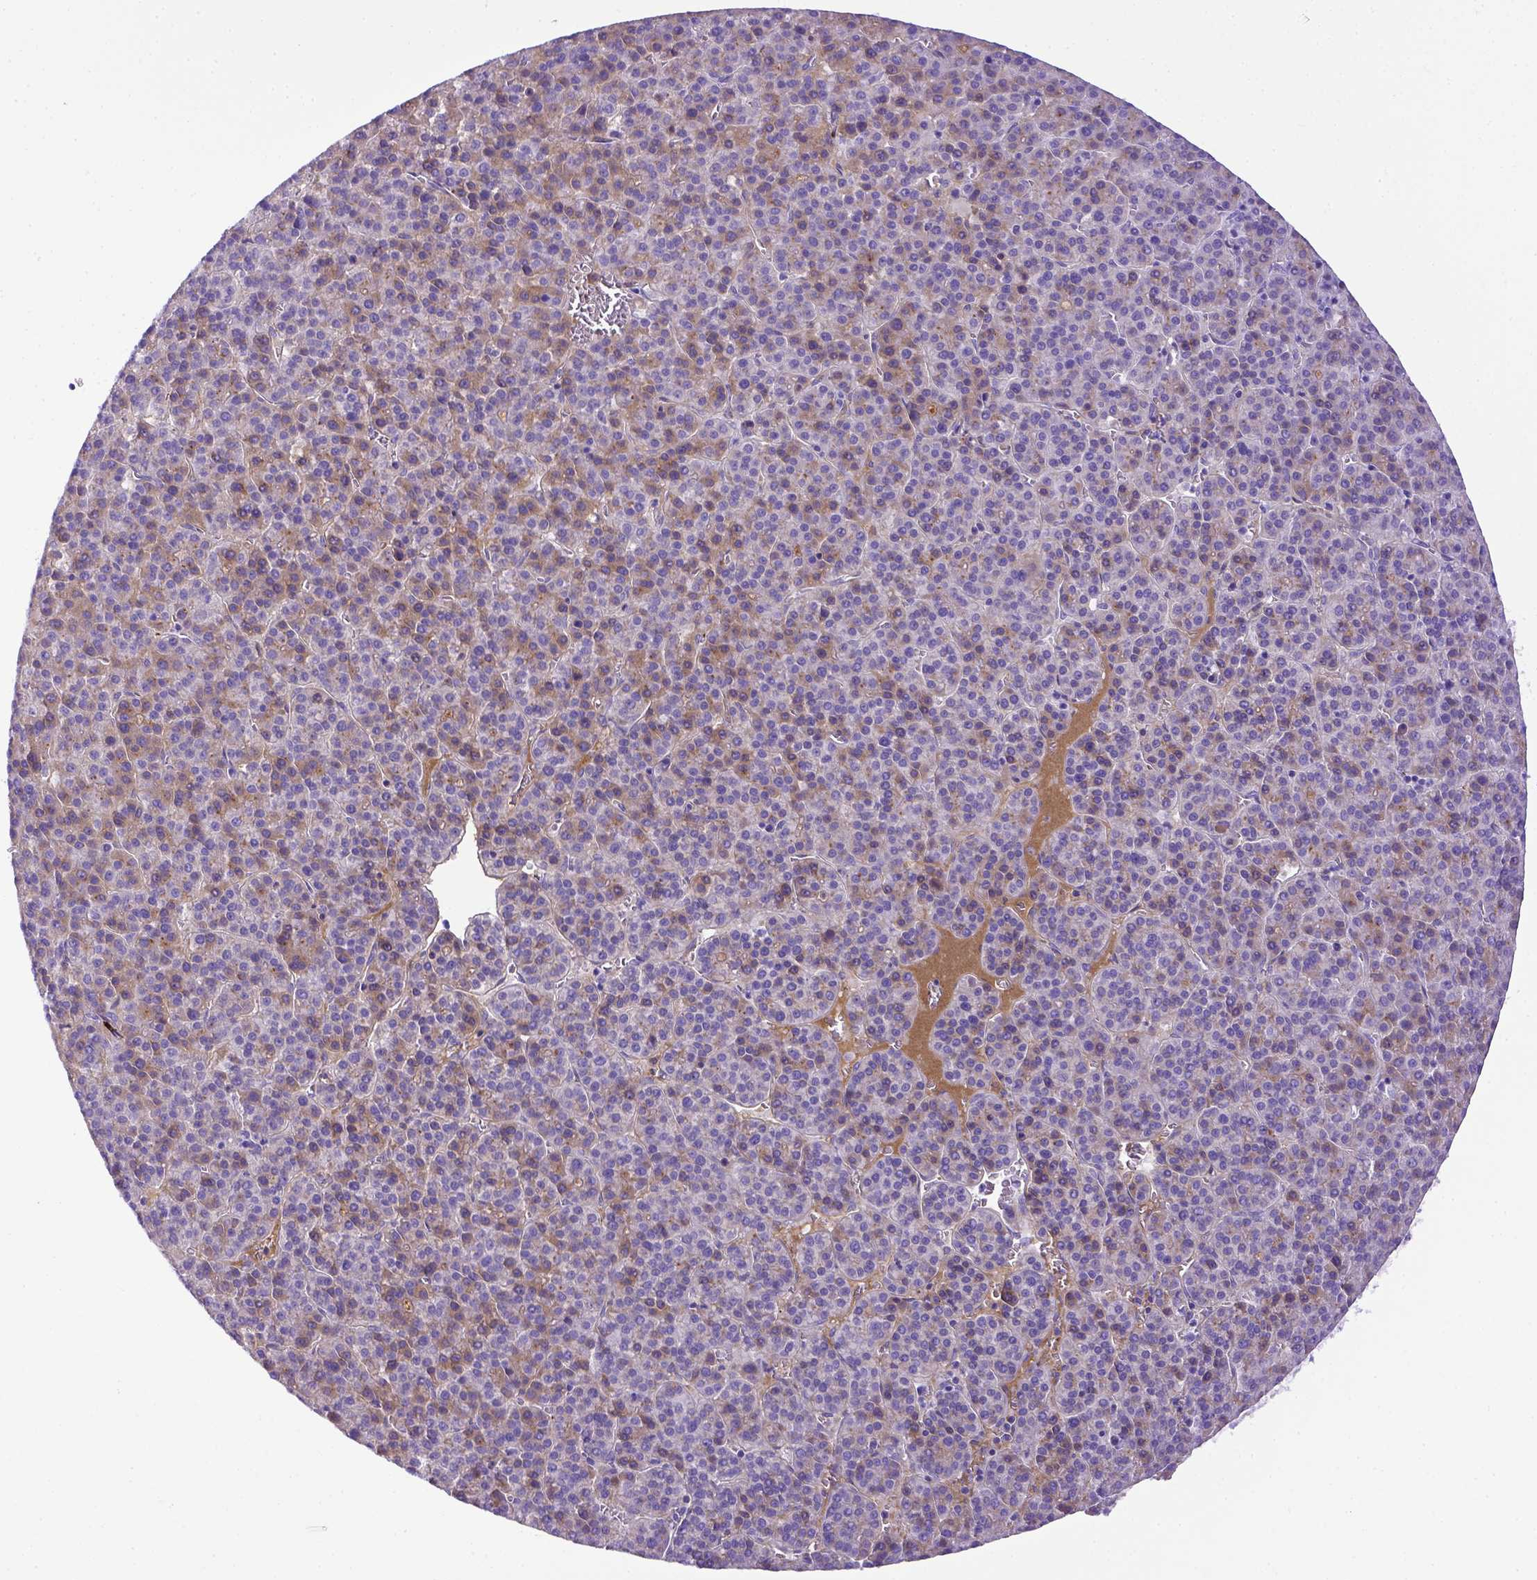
{"staining": {"intensity": "moderate", "quantity": "<25%", "location": "cytoplasmic/membranous"}, "tissue": "liver cancer", "cell_type": "Tumor cells", "image_type": "cancer", "snomed": [{"axis": "morphology", "description": "Carcinoma, Hepatocellular, NOS"}, {"axis": "topography", "description": "Liver"}], "caption": "The histopathology image shows staining of liver cancer (hepatocellular carcinoma), revealing moderate cytoplasmic/membranous protein positivity (brown color) within tumor cells.", "gene": "ITIH4", "patient": {"sex": "female", "age": 58}}